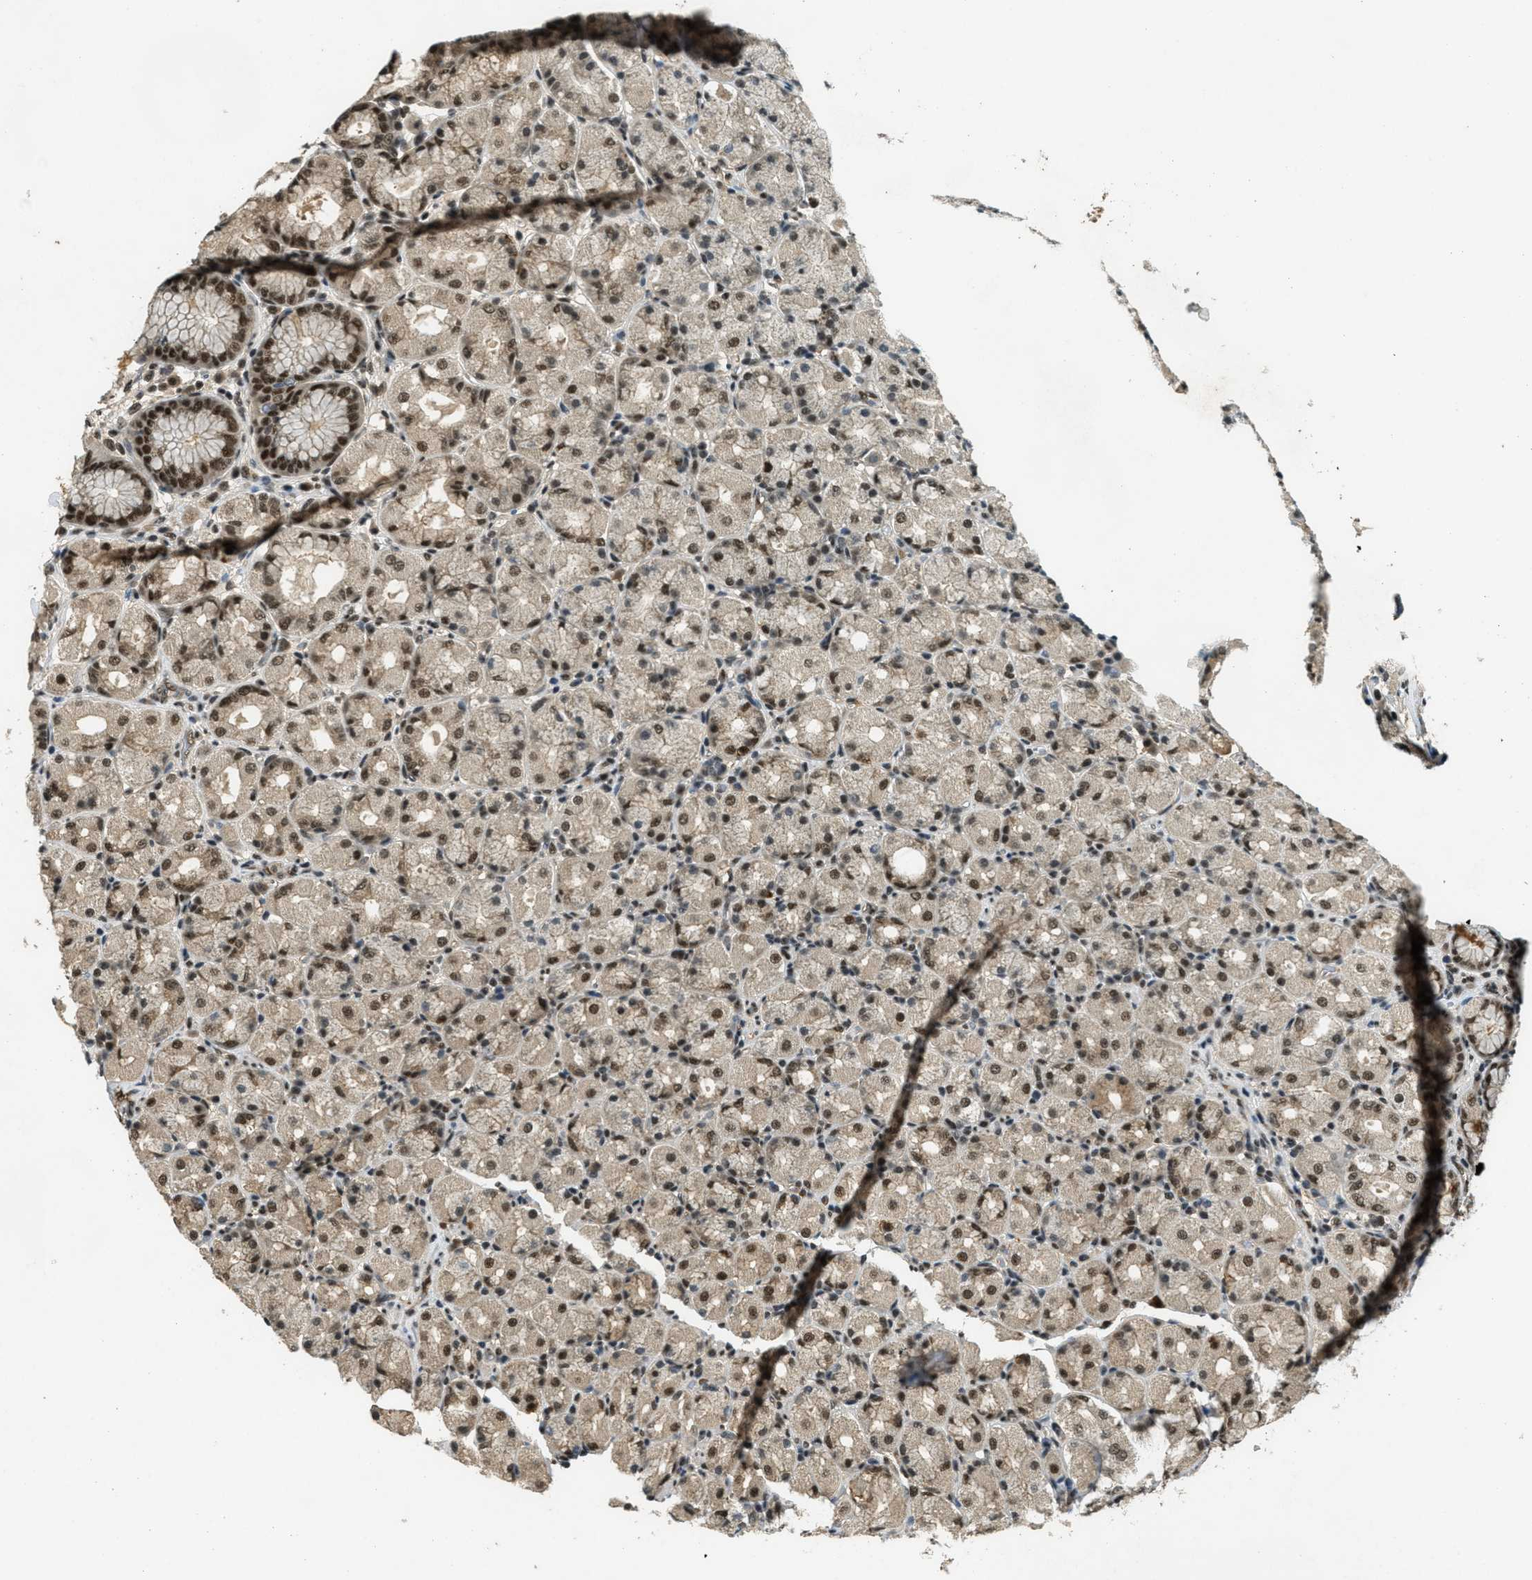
{"staining": {"intensity": "strong", "quantity": ">75%", "location": "cytoplasmic/membranous,nuclear"}, "tissue": "stomach", "cell_type": "Glandular cells", "image_type": "normal", "snomed": [{"axis": "morphology", "description": "Normal tissue, NOS"}, {"axis": "topography", "description": "Stomach, upper"}], "caption": "Glandular cells show strong cytoplasmic/membranous,nuclear positivity in about >75% of cells in unremarkable stomach.", "gene": "ZNF148", "patient": {"sex": "male", "age": 68}}